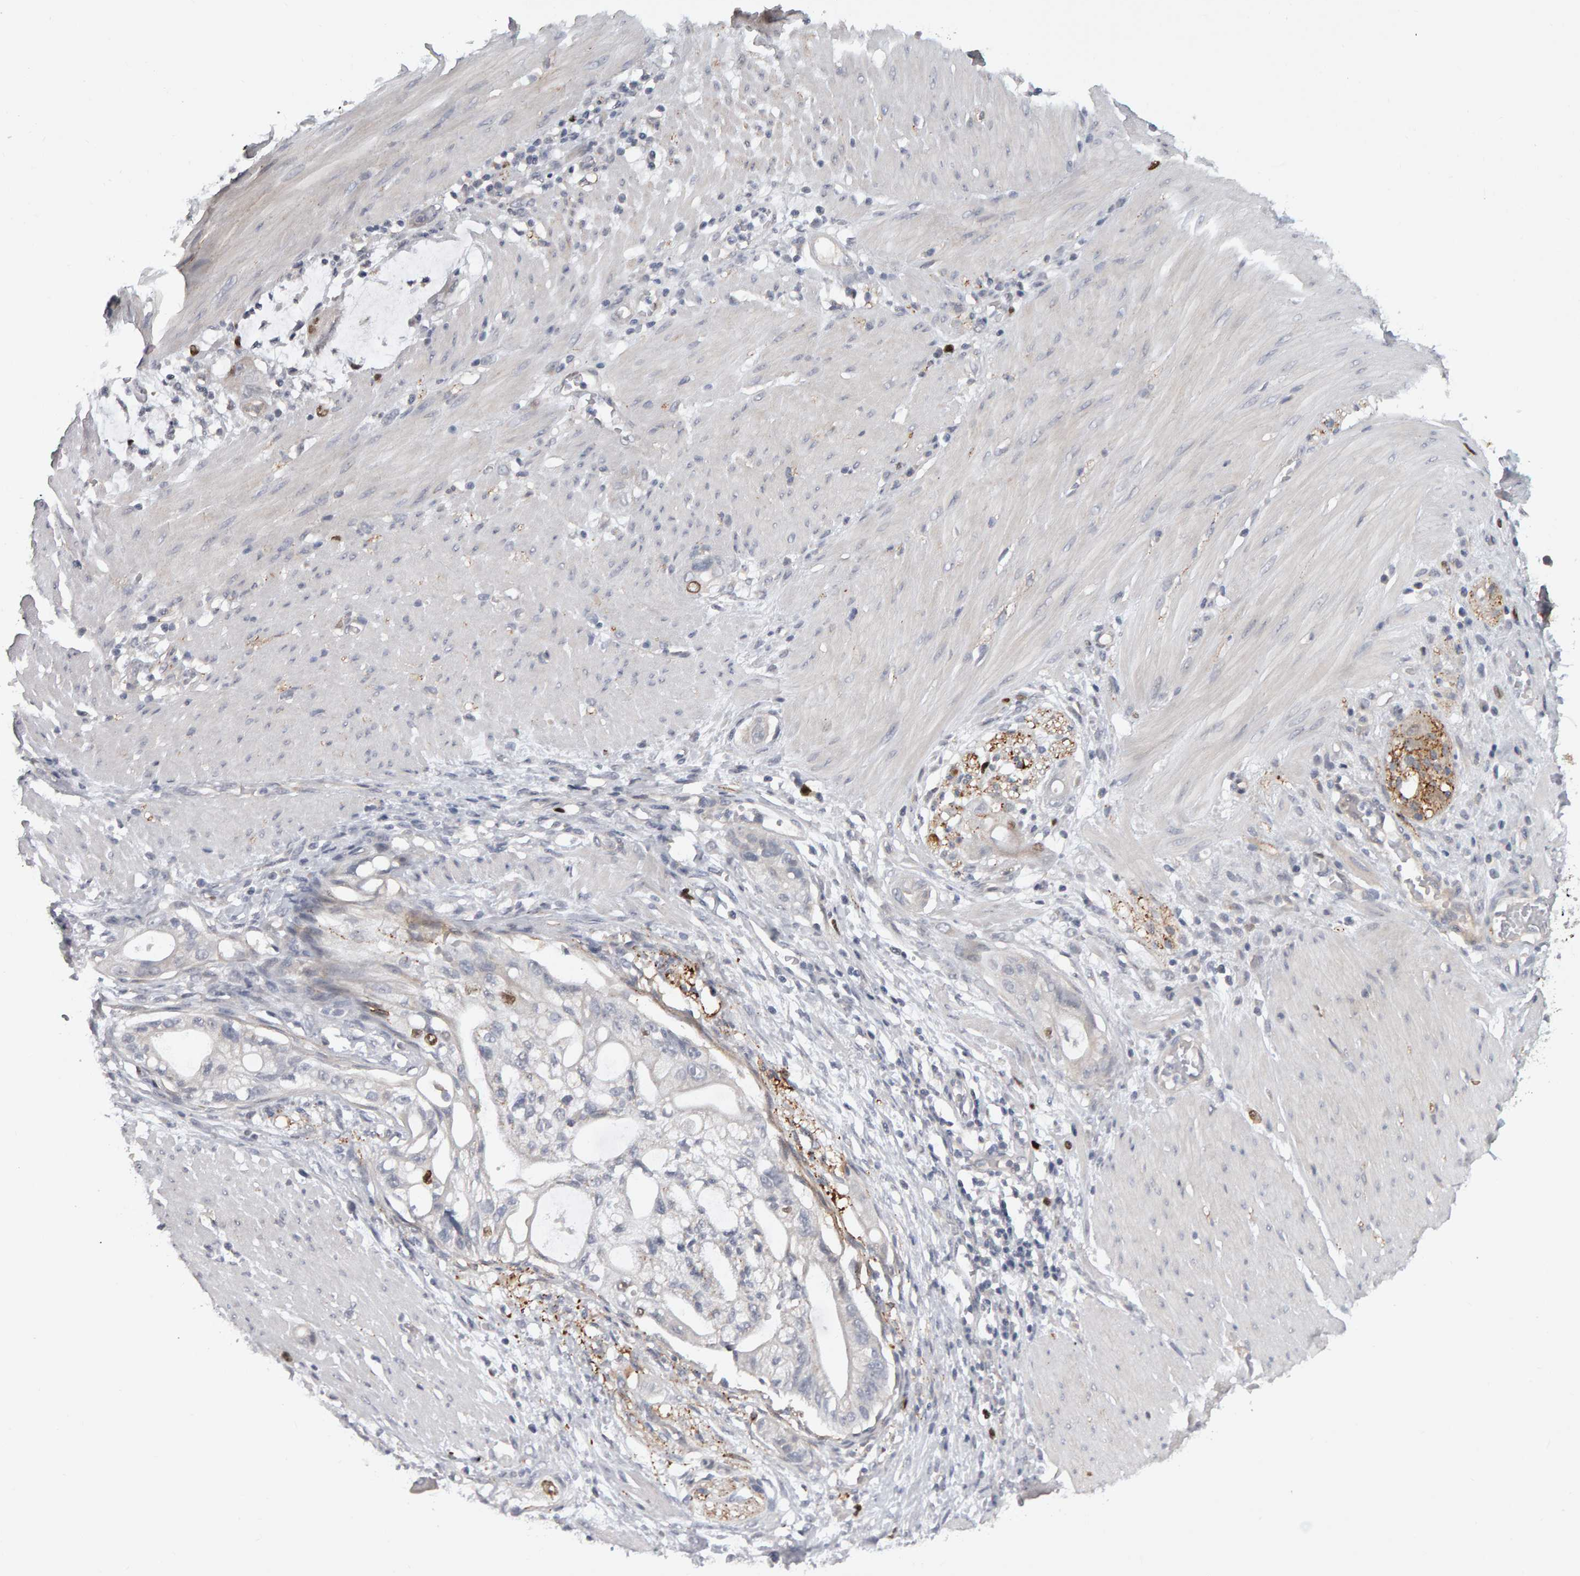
{"staining": {"intensity": "negative", "quantity": "none", "location": "none"}, "tissue": "stomach cancer", "cell_type": "Tumor cells", "image_type": "cancer", "snomed": [{"axis": "morphology", "description": "Adenocarcinoma, NOS"}, {"axis": "topography", "description": "Stomach"}, {"axis": "topography", "description": "Stomach, lower"}], "caption": "Stomach cancer was stained to show a protein in brown. There is no significant expression in tumor cells.", "gene": "CDCA5", "patient": {"sex": "female", "age": 48}}